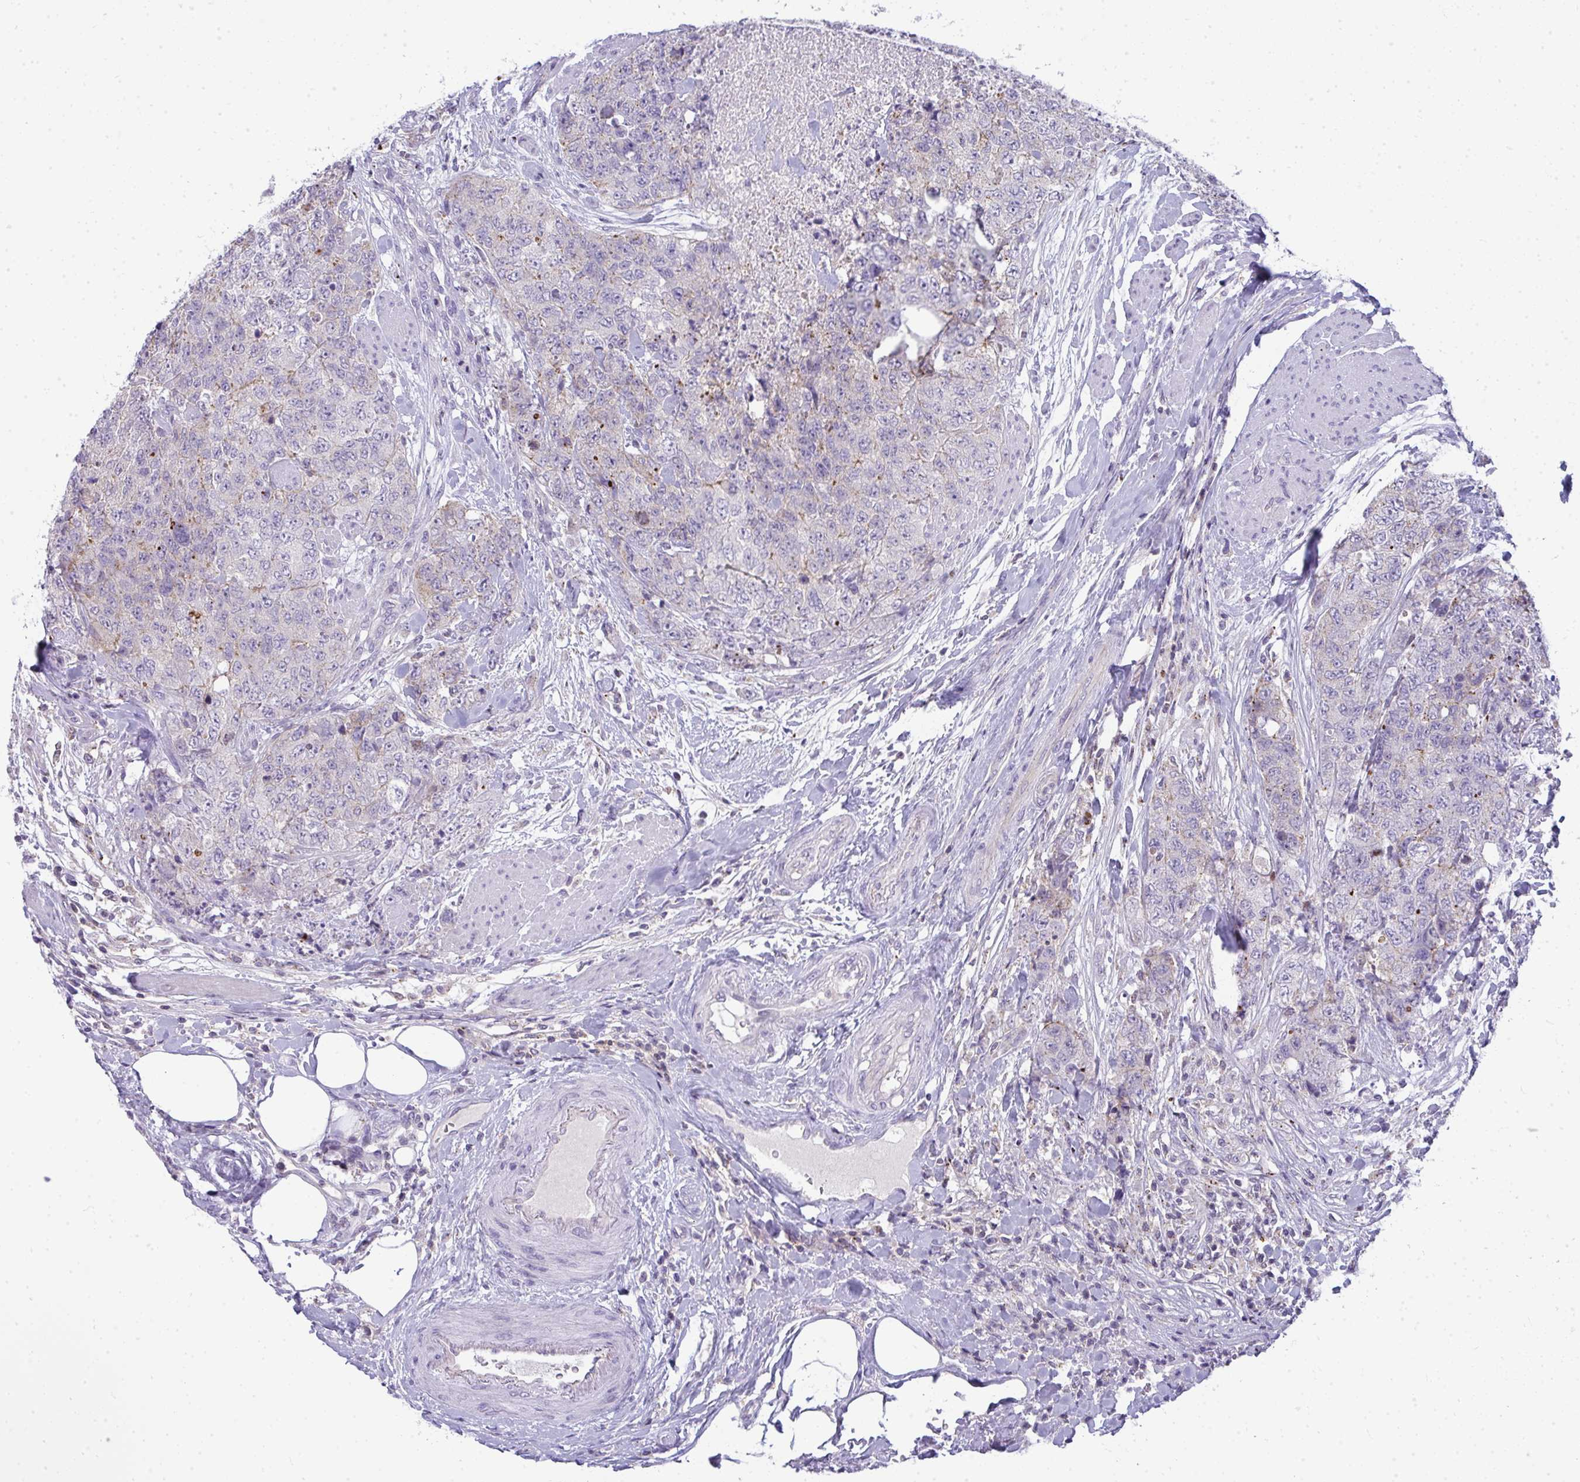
{"staining": {"intensity": "negative", "quantity": "none", "location": "none"}, "tissue": "urothelial cancer", "cell_type": "Tumor cells", "image_type": "cancer", "snomed": [{"axis": "morphology", "description": "Urothelial carcinoma, High grade"}, {"axis": "topography", "description": "Urinary bladder"}], "caption": "Tumor cells show no significant protein positivity in urothelial cancer.", "gene": "VPS4B", "patient": {"sex": "female", "age": 78}}